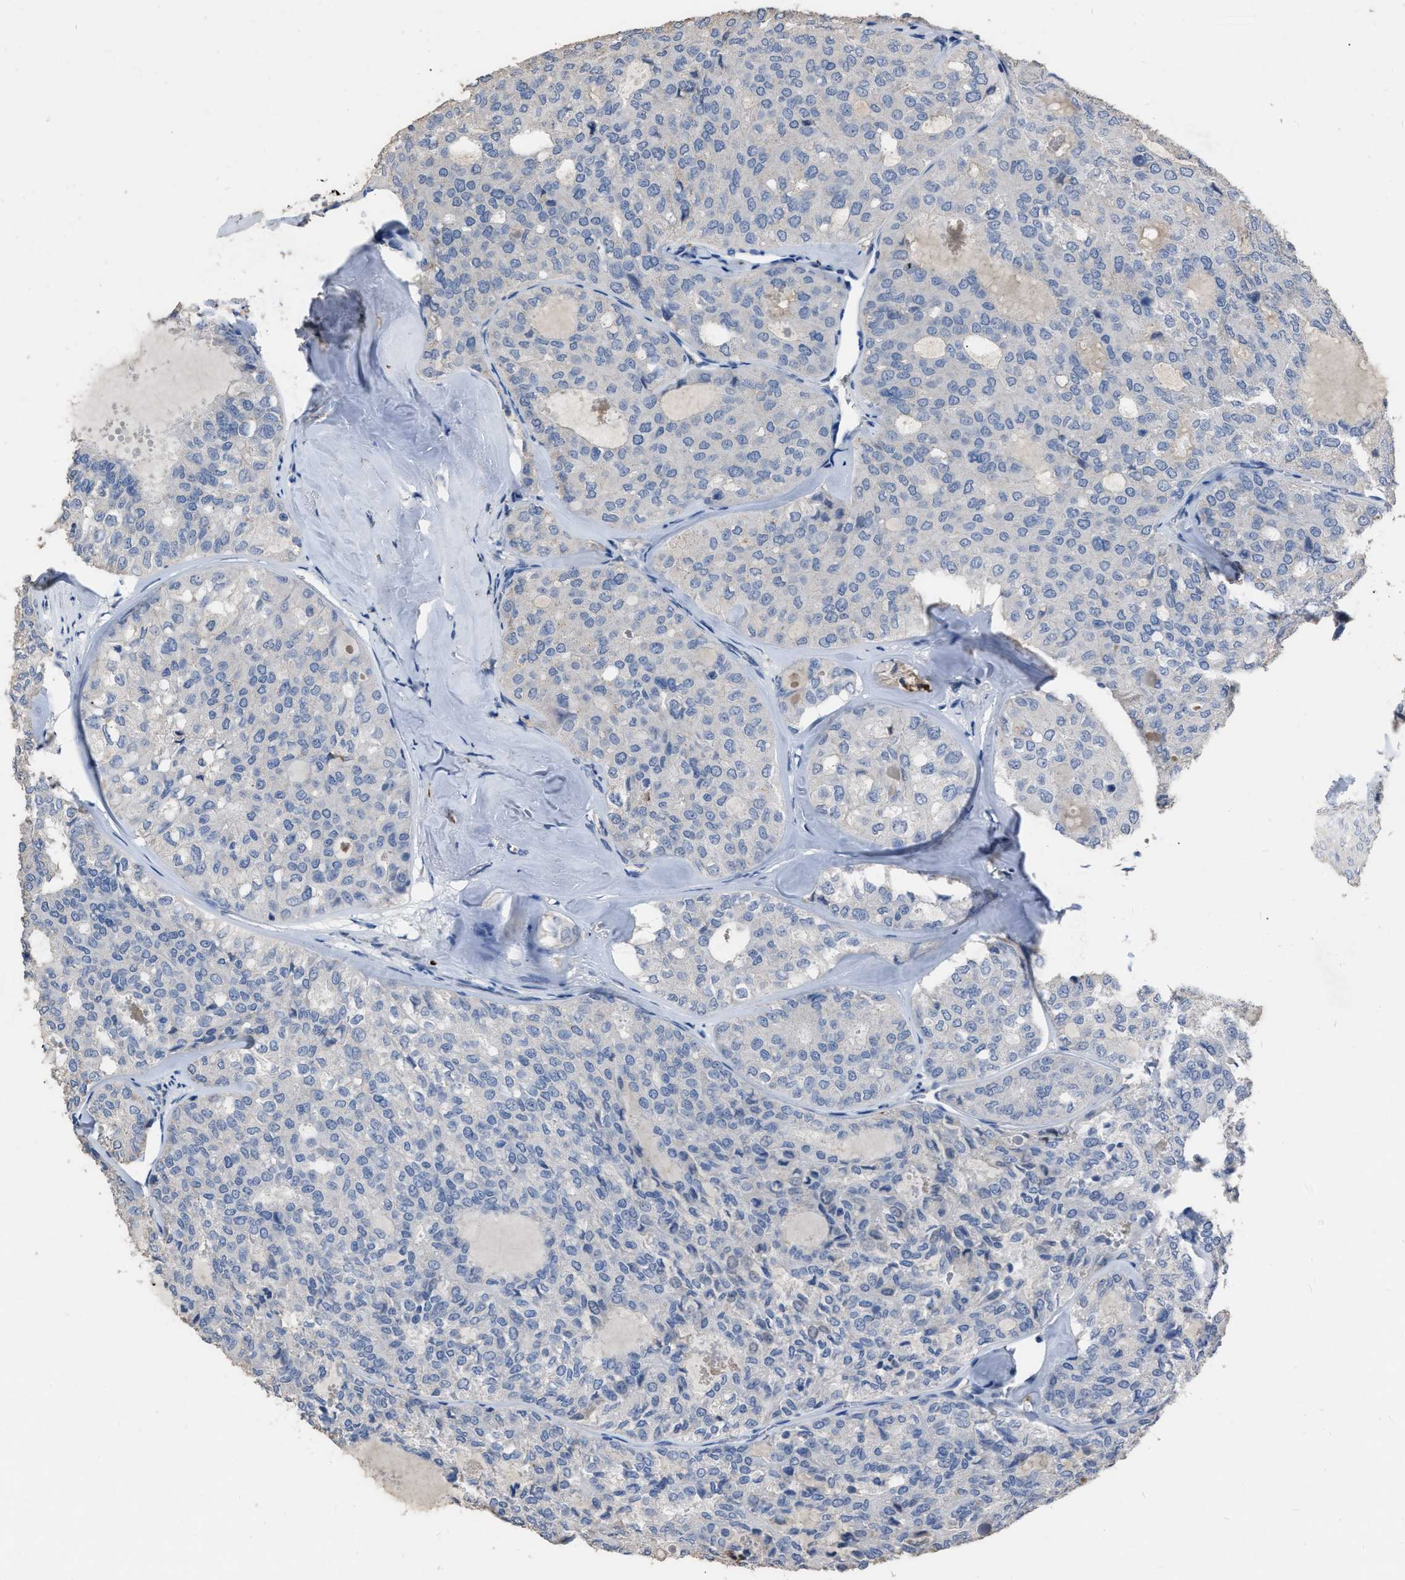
{"staining": {"intensity": "negative", "quantity": "none", "location": "none"}, "tissue": "thyroid cancer", "cell_type": "Tumor cells", "image_type": "cancer", "snomed": [{"axis": "morphology", "description": "Follicular adenoma carcinoma, NOS"}, {"axis": "topography", "description": "Thyroid gland"}], "caption": "Human thyroid cancer stained for a protein using immunohistochemistry (IHC) displays no staining in tumor cells.", "gene": "HABP2", "patient": {"sex": "male", "age": 75}}